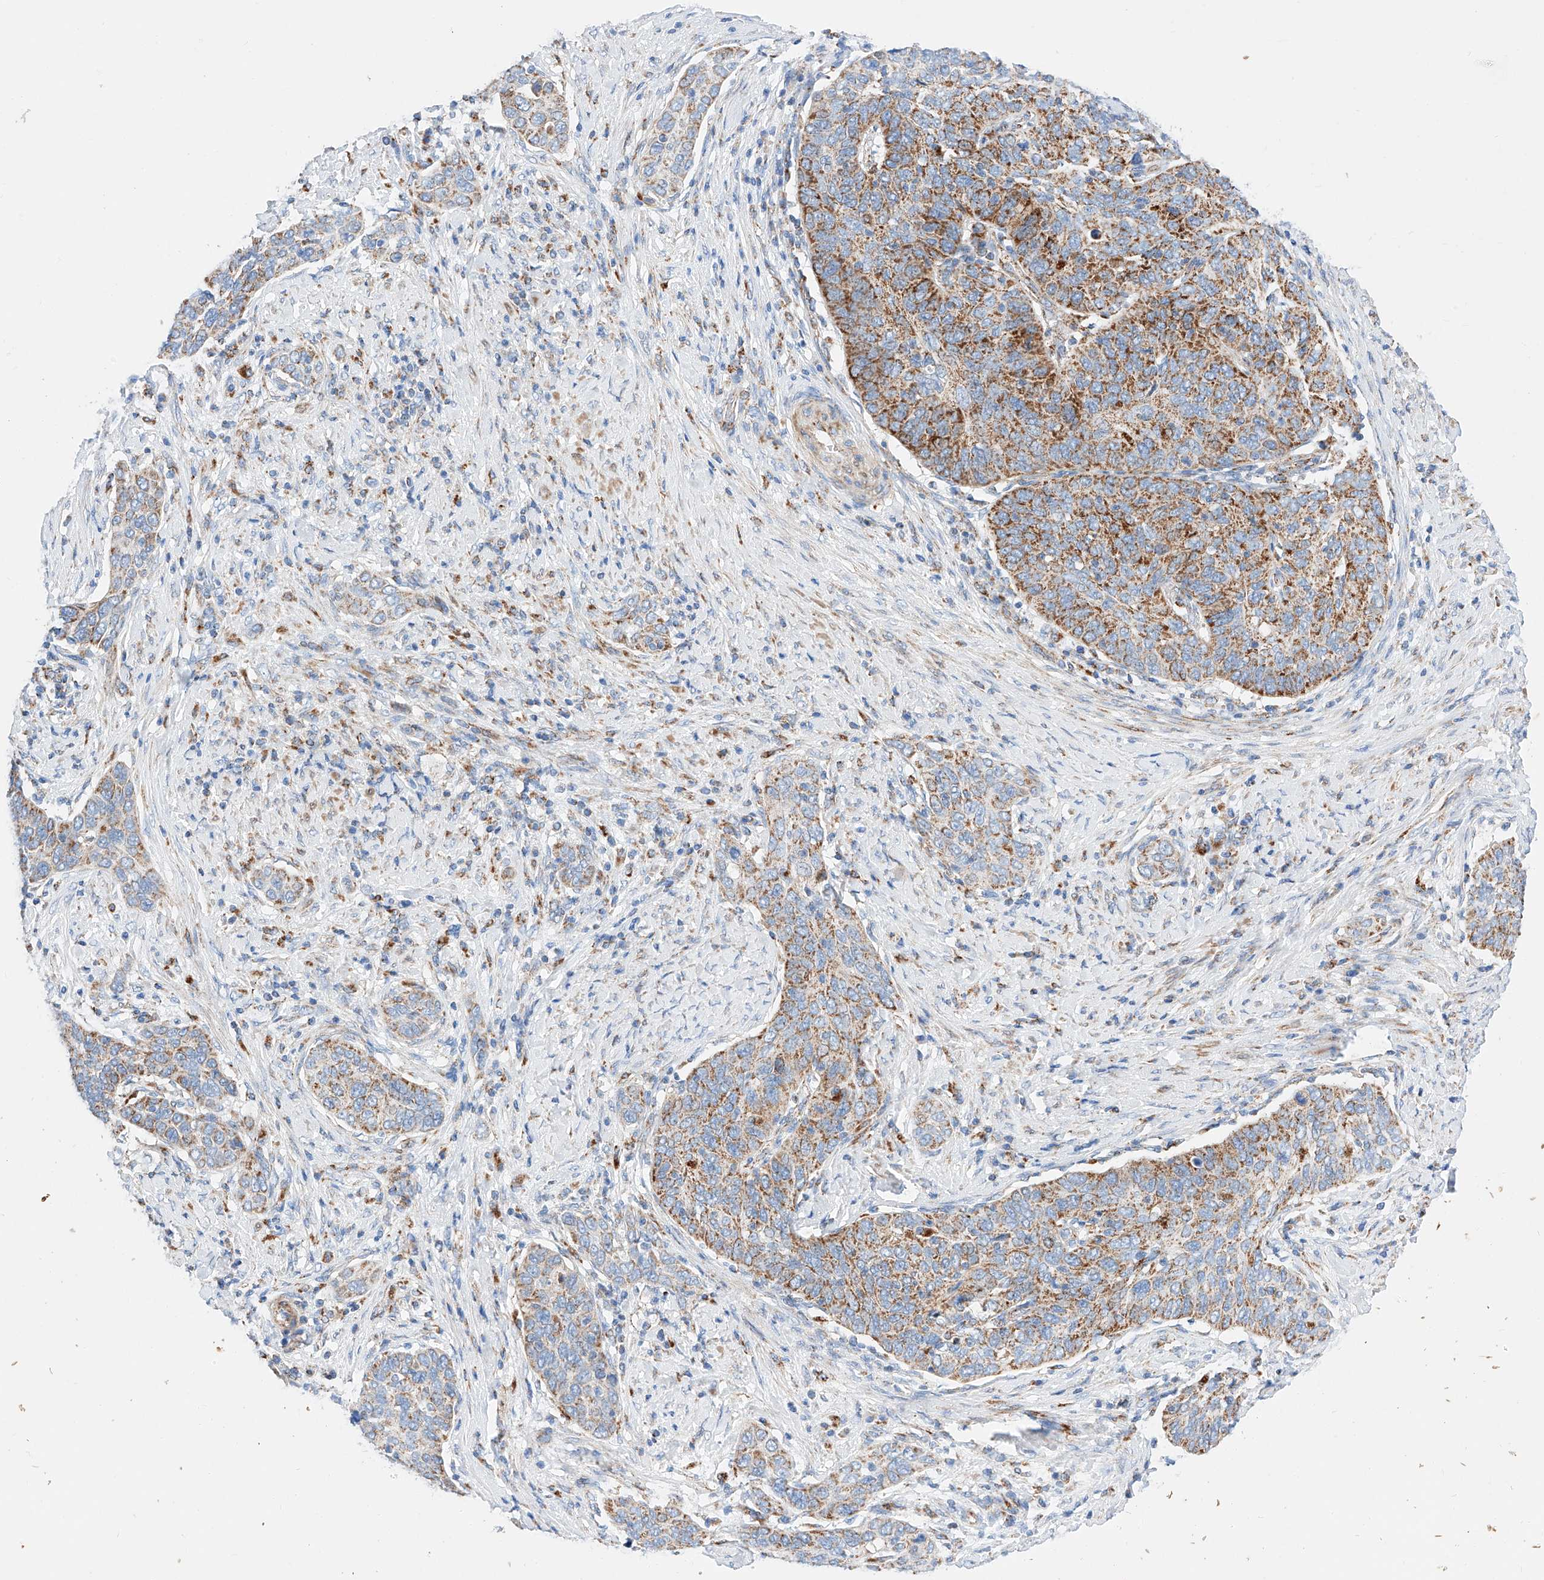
{"staining": {"intensity": "moderate", "quantity": ">75%", "location": "cytoplasmic/membranous"}, "tissue": "cervical cancer", "cell_type": "Tumor cells", "image_type": "cancer", "snomed": [{"axis": "morphology", "description": "Squamous cell carcinoma, NOS"}, {"axis": "topography", "description": "Cervix"}], "caption": "The immunohistochemical stain labels moderate cytoplasmic/membranous staining in tumor cells of cervical cancer tissue. The protein is shown in brown color, while the nuclei are stained blue.", "gene": "C6orf62", "patient": {"sex": "female", "age": 60}}